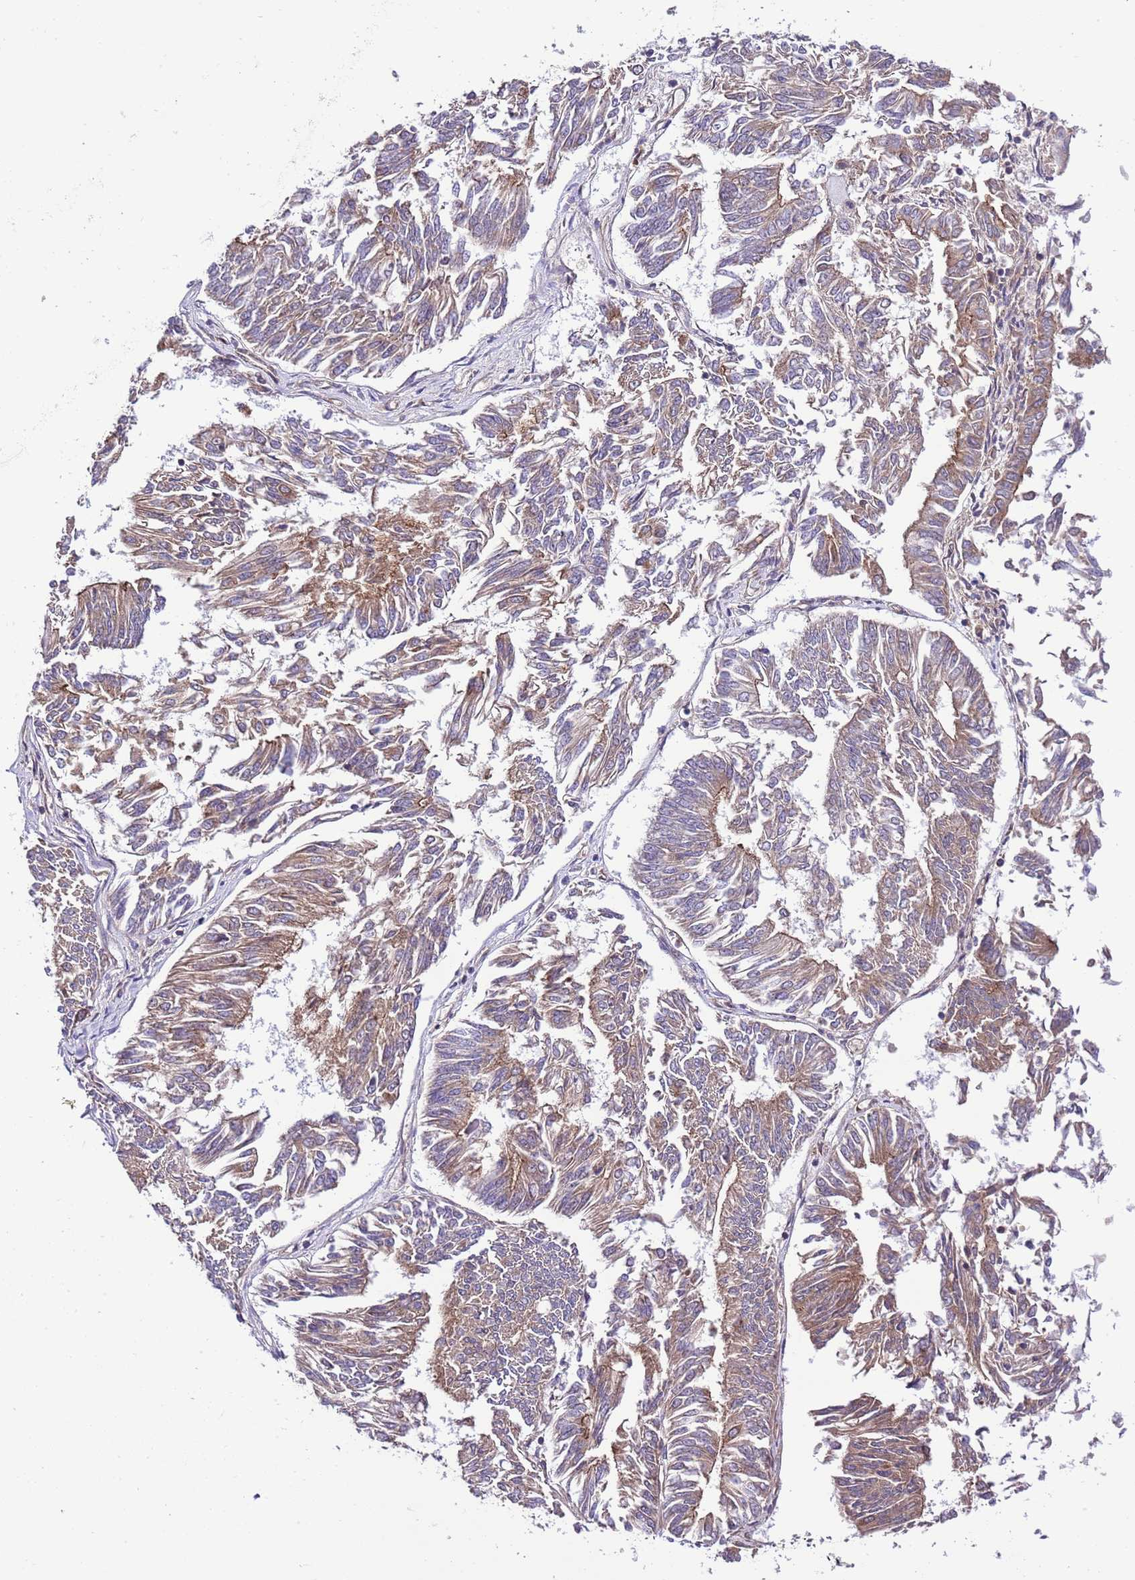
{"staining": {"intensity": "moderate", "quantity": "25%-75%", "location": "cytoplasmic/membranous"}, "tissue": "endometrial cancer", "cell_type": "Tumor cells", "image_type": "cancer", "snomed": [{"axis": "morphology", "description": "Adenocarcinoma, NOS"}, {"axis": "topography", "description": "Endometrium"}], "caption": "A brown stain shows moderate cytoplasmic/membranous staining of a protein in endometrial cancer (adenocarcinoma) tumor cells.", "gene": "DONSON", "patient": {"sex": "female", "age": 58}}